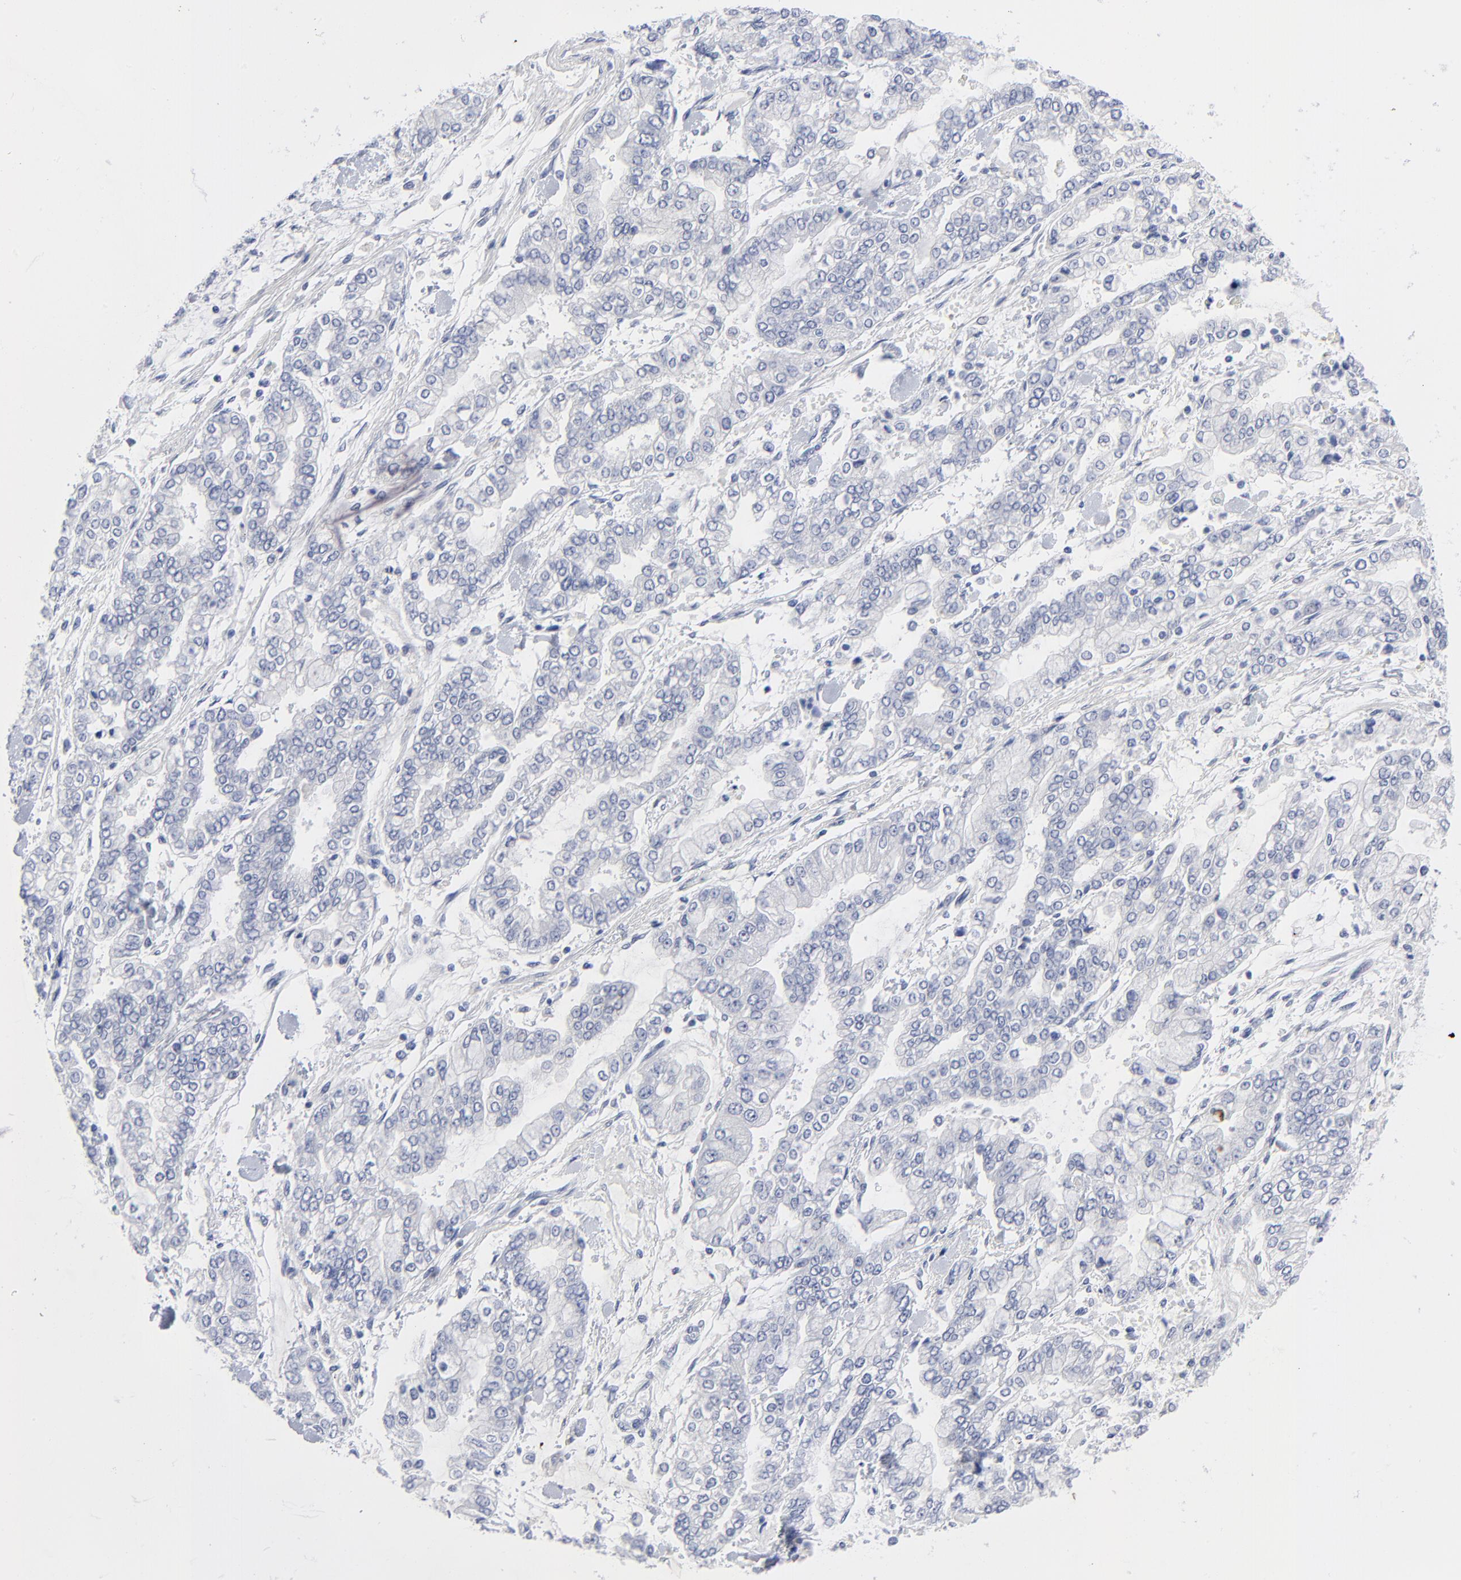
{"staining": {"intensity": "negative", "quantity": "none", "location": "none"}, "tissue": "stomach cancer", "cell_type": "Tumor cells", "image_type": "cancer", "snomed": [{"axis": "morphology", "description": "Normal tissue, NOS"}, {"axis": "morphology", "description": "Adenocarcinoma, NOS"}, {"axis": "topography", "description": "Stomach, upper"}, {"axis": "topography", "description": "Stomach"}], "caption": "Immunohistochemistry of human stomach cancer demonstrates no expression in tumor cells.", "gene": "CLEC4G", "patient": {"sex": "male", "age": 76}}